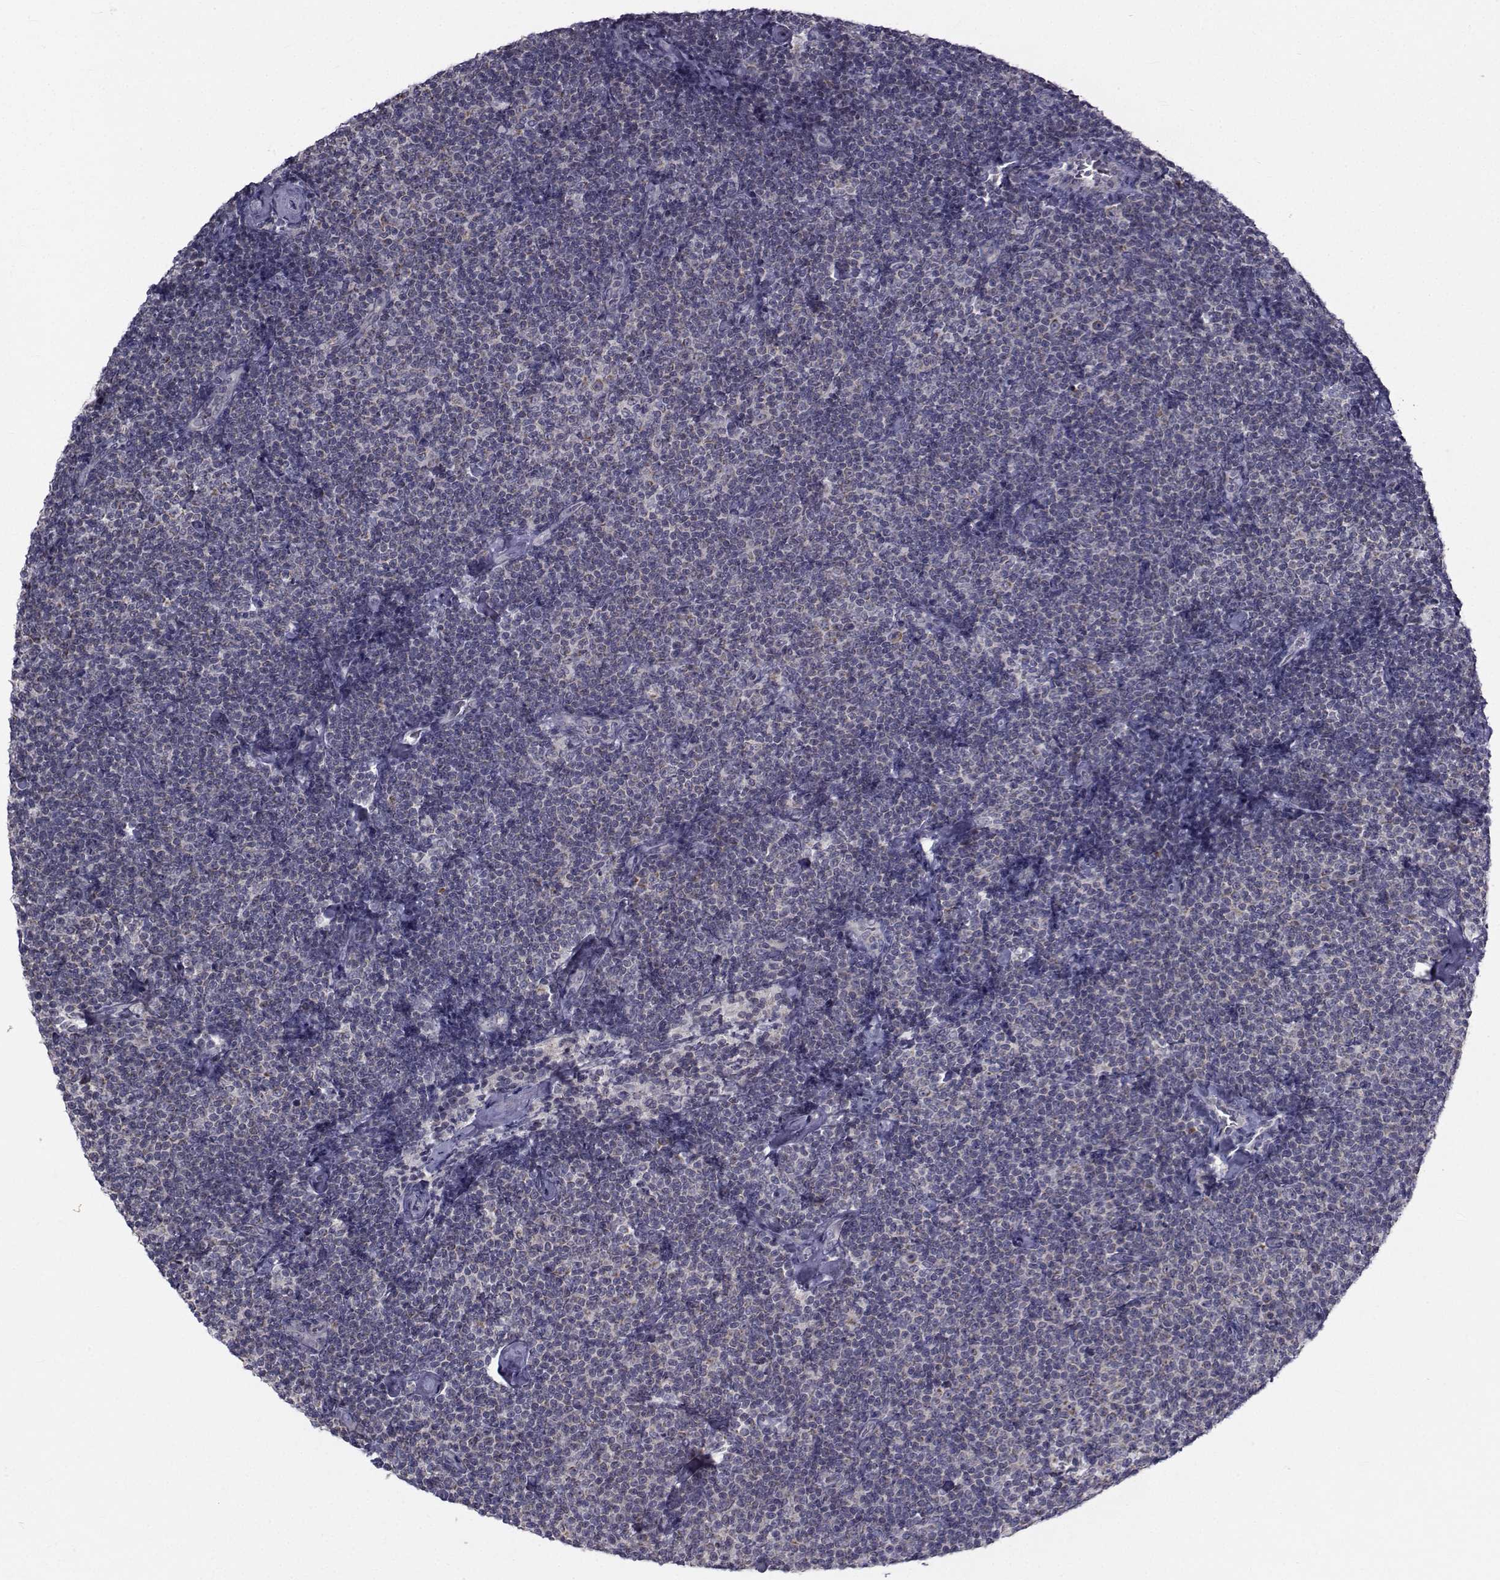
{"staining": {"intensity": "negative", "quantity": "none", "location": "none"}, "tissue": "lymphoma", "cell_type": "Tumor cells", "image_type": "cancer", "snomed": [{"axis": "morphology", "description": "Malignant lymphoma, non-Hodgkin's type, Low grade"}, {"axis": "topography", "description": "Lymph node"}], "caption": "The immunohistochemistry (IHC) micrograph has no significant positivity in tumor cells of malignant lymphoma, non-Hodgkin's type (low-grade) tissue. (Stains: DAB IHC with hematoxylin counter stain, Microscopy: brightfield microscopy at high magnification).", "gene": "ANGPT1", "patient": {"sex": "male", "age": 81}}